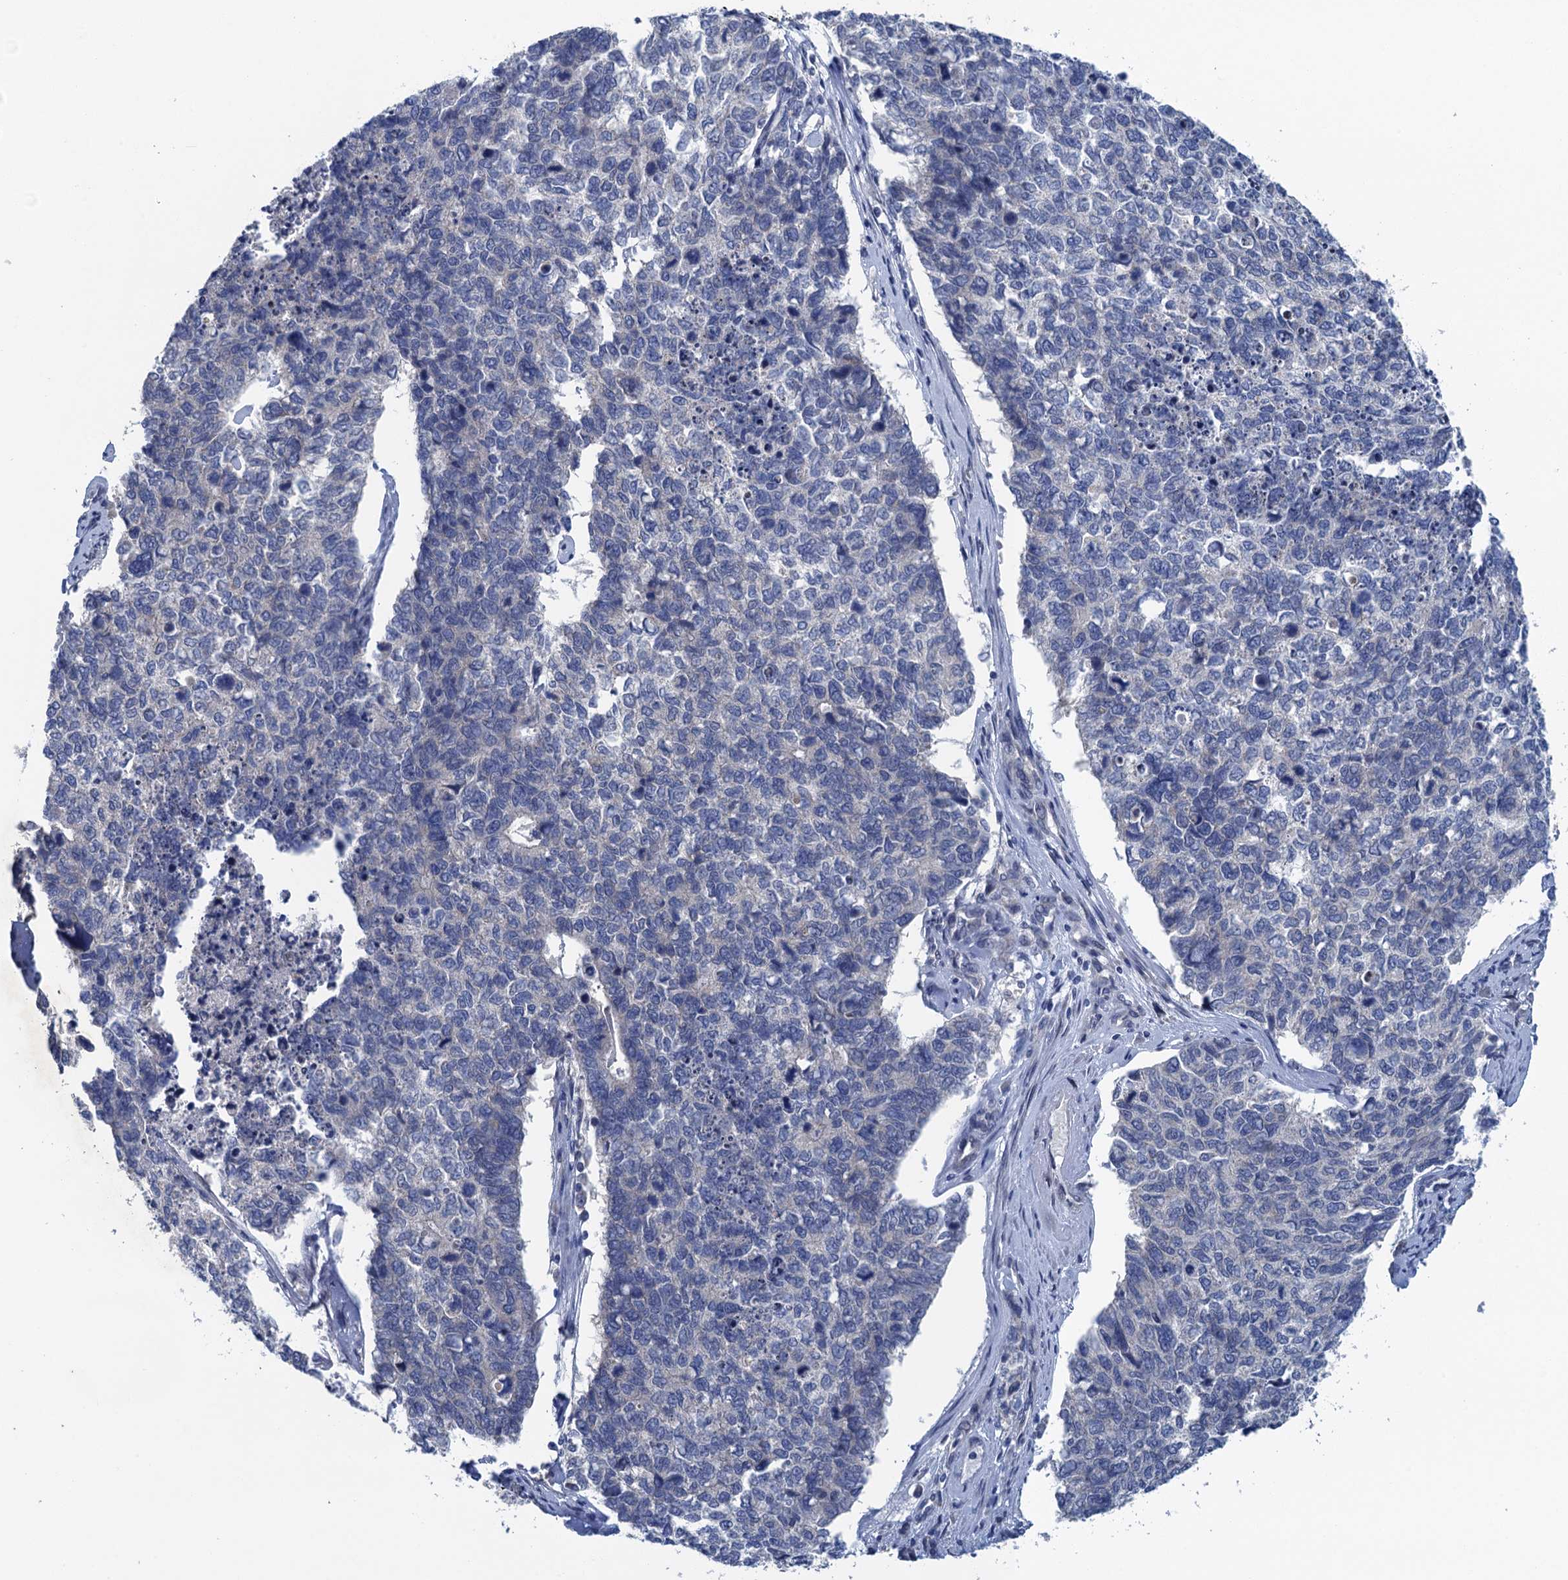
{"staining": {"intensity": "negative", "quantity": "none", "location": "none"}, "tissue": "cervical cancer", "cell_type": "Tumor cells", "image_type": "cancer", "snomed": [{"axis": "morphology", "description": "Squamous cell carcinoma, NOS"}, {"axis": "topography", "description": "Cervix"}], "caption": "Immunohistochemistry of human squamous cell carcinoma (cervical) reveals no staining in tumor cells. (DAB (3,3'-diaminobenzidine) immunohistochemistry (IHC) with hematoxylin counter stain).", "gene": "CTU2", "patient": {"sex": "female", "age": 63}}